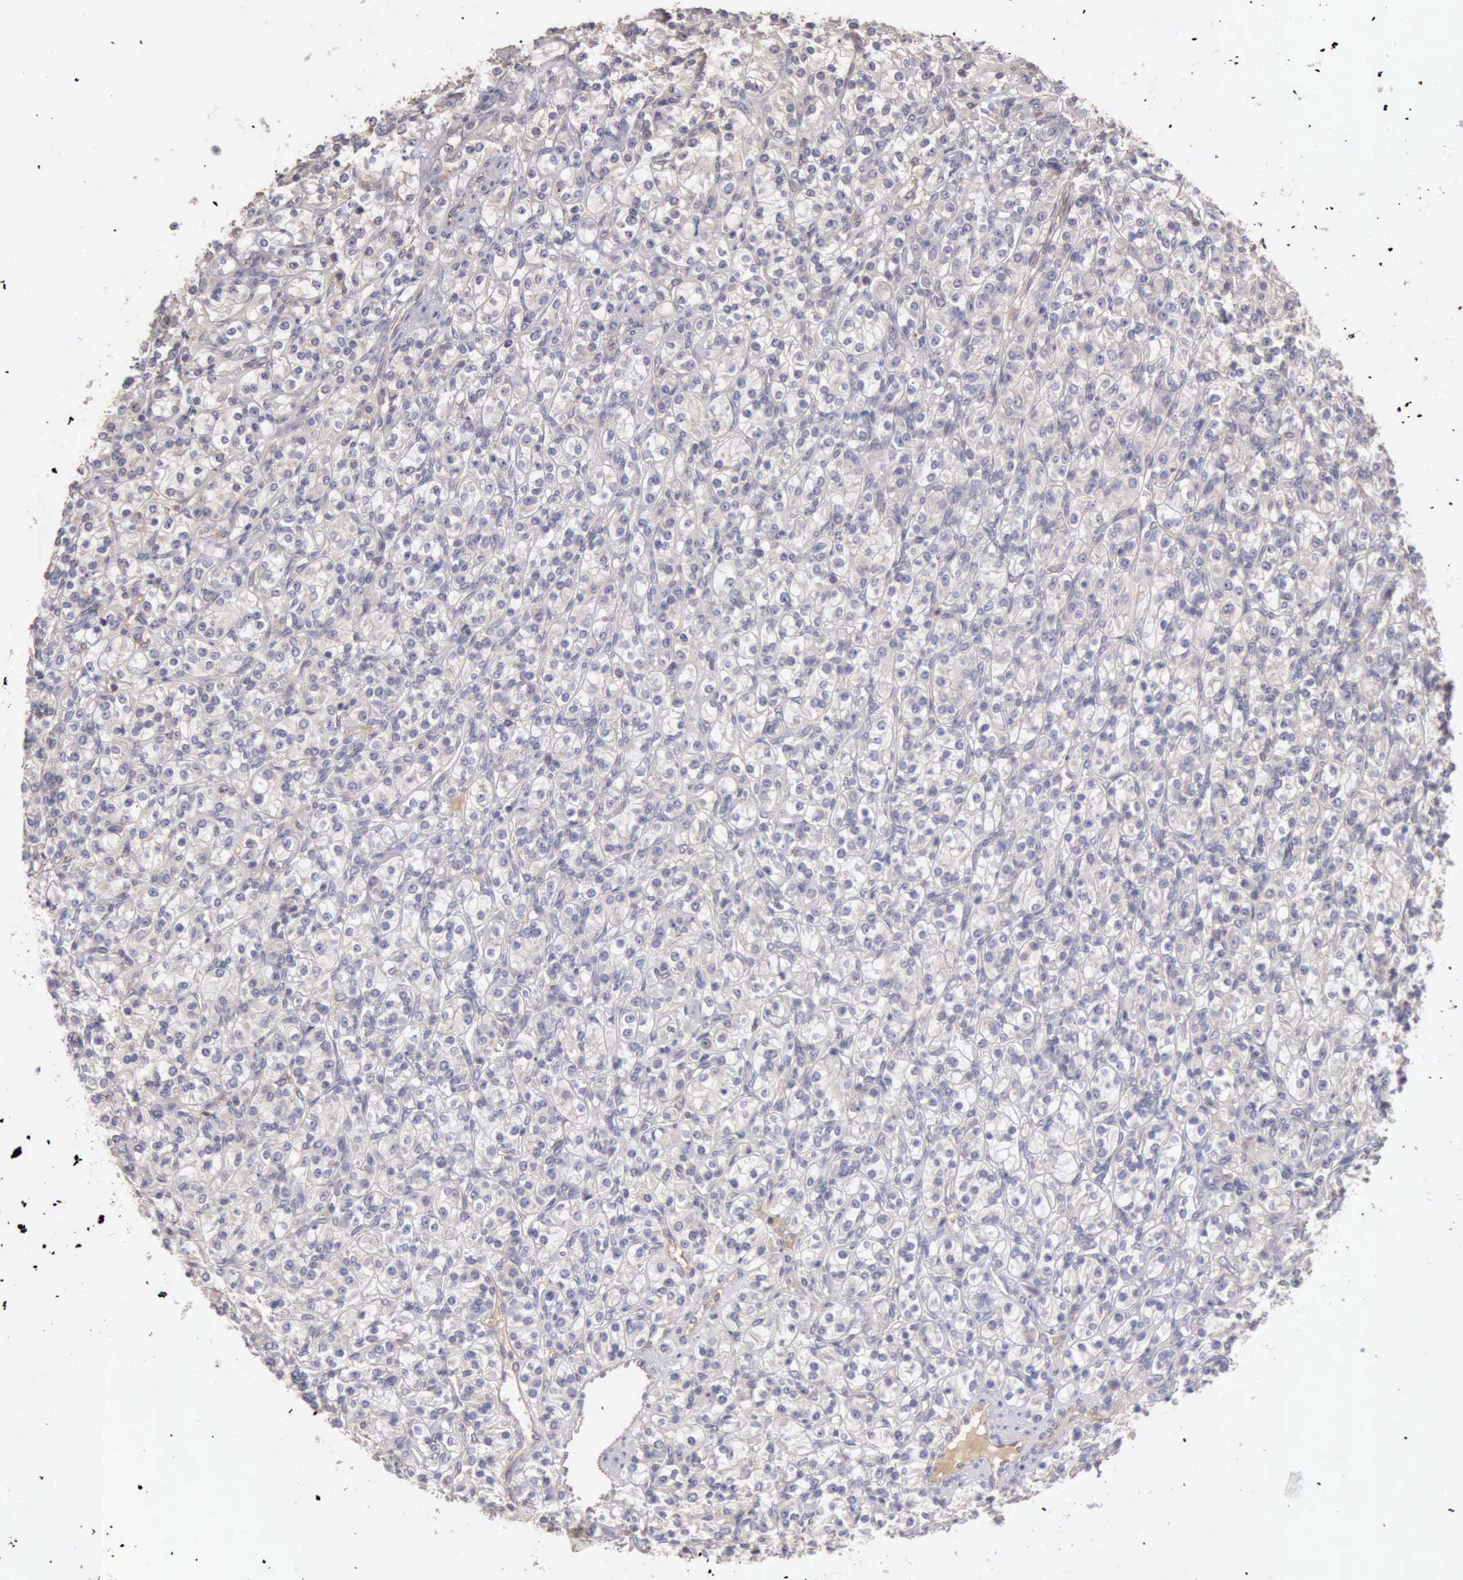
{"staining": {"intensity": "negative", "quantity": "none", "location": "none"}, "tissue": "renal cancer", "cell_type": "Tumor cells", "image_type": "cancer", "snomed": [{"axis": "morphology", "description": "Adenocarcinoma, NOS"}, {"axis": "topography", "description": "Kidney"}], "caption": "Tumor cells show no significant positivity in renal cancer.", "gene": "BMX", "patient": {"sex": "male", "age": 77}}